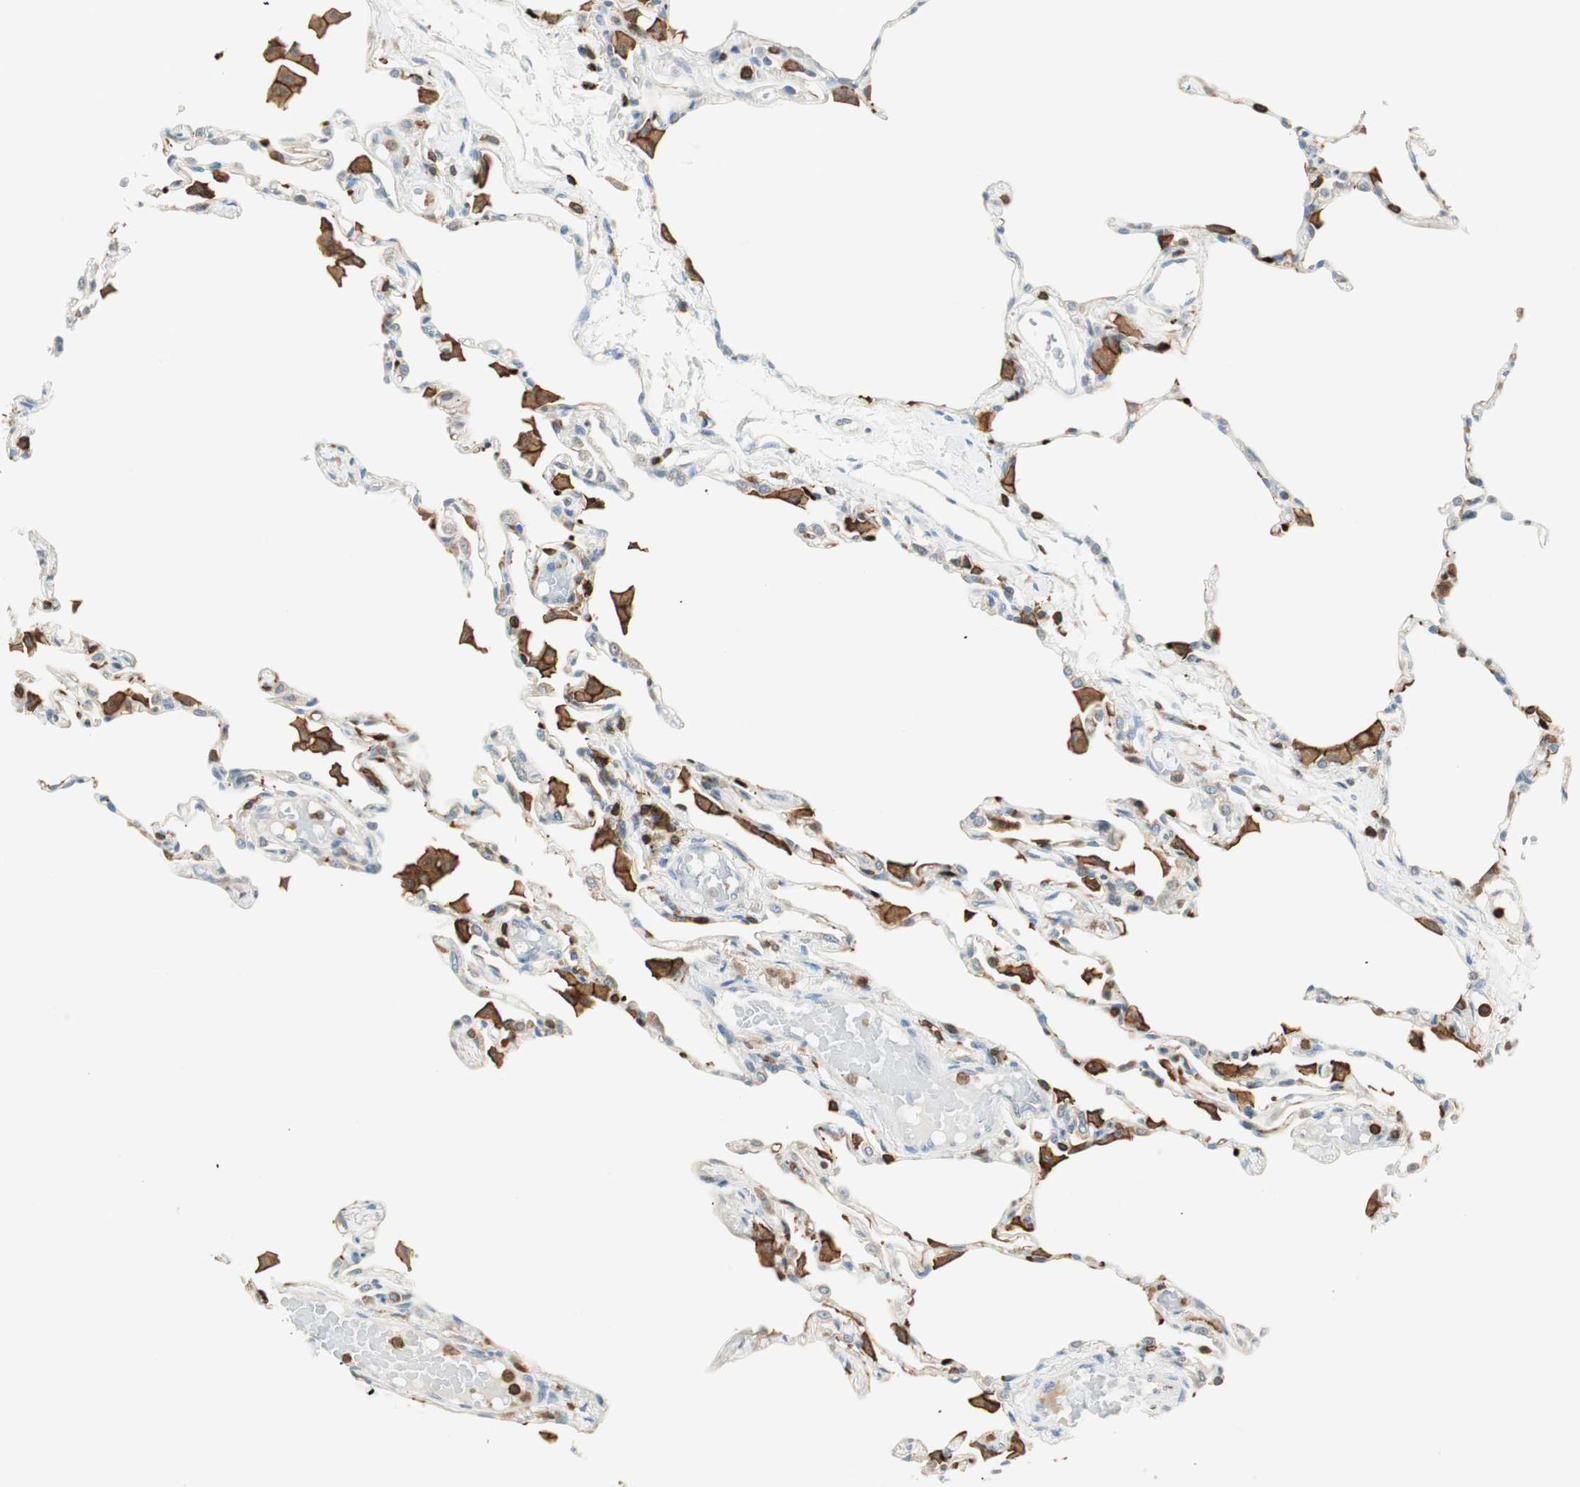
{"staining": {"intensity": "strong", "quantity": ">75%", "location": "cytoplasmic/membranous"}, "tissue": "lung", "cell_type": "Alveolar cells", "image_type": "normal", "snomed": [{"axis": "morphology", "description": "Normal tissue, NOS"}, {"axis": "topography", "description": "Lung"}], "caption": "Protein staining of unremarkable lung exhibits strong cytoplasmic/membranous positivity in approximately >75% of alveolar cells. The protein is stained brown, and the nuclei are stained in blue (DAB (3,3'-diaminobenzidine) IHC with brightfield microscopy, high magnification).", "gene": "HPGD", "patient": {"sex": "female", "age": 49}}